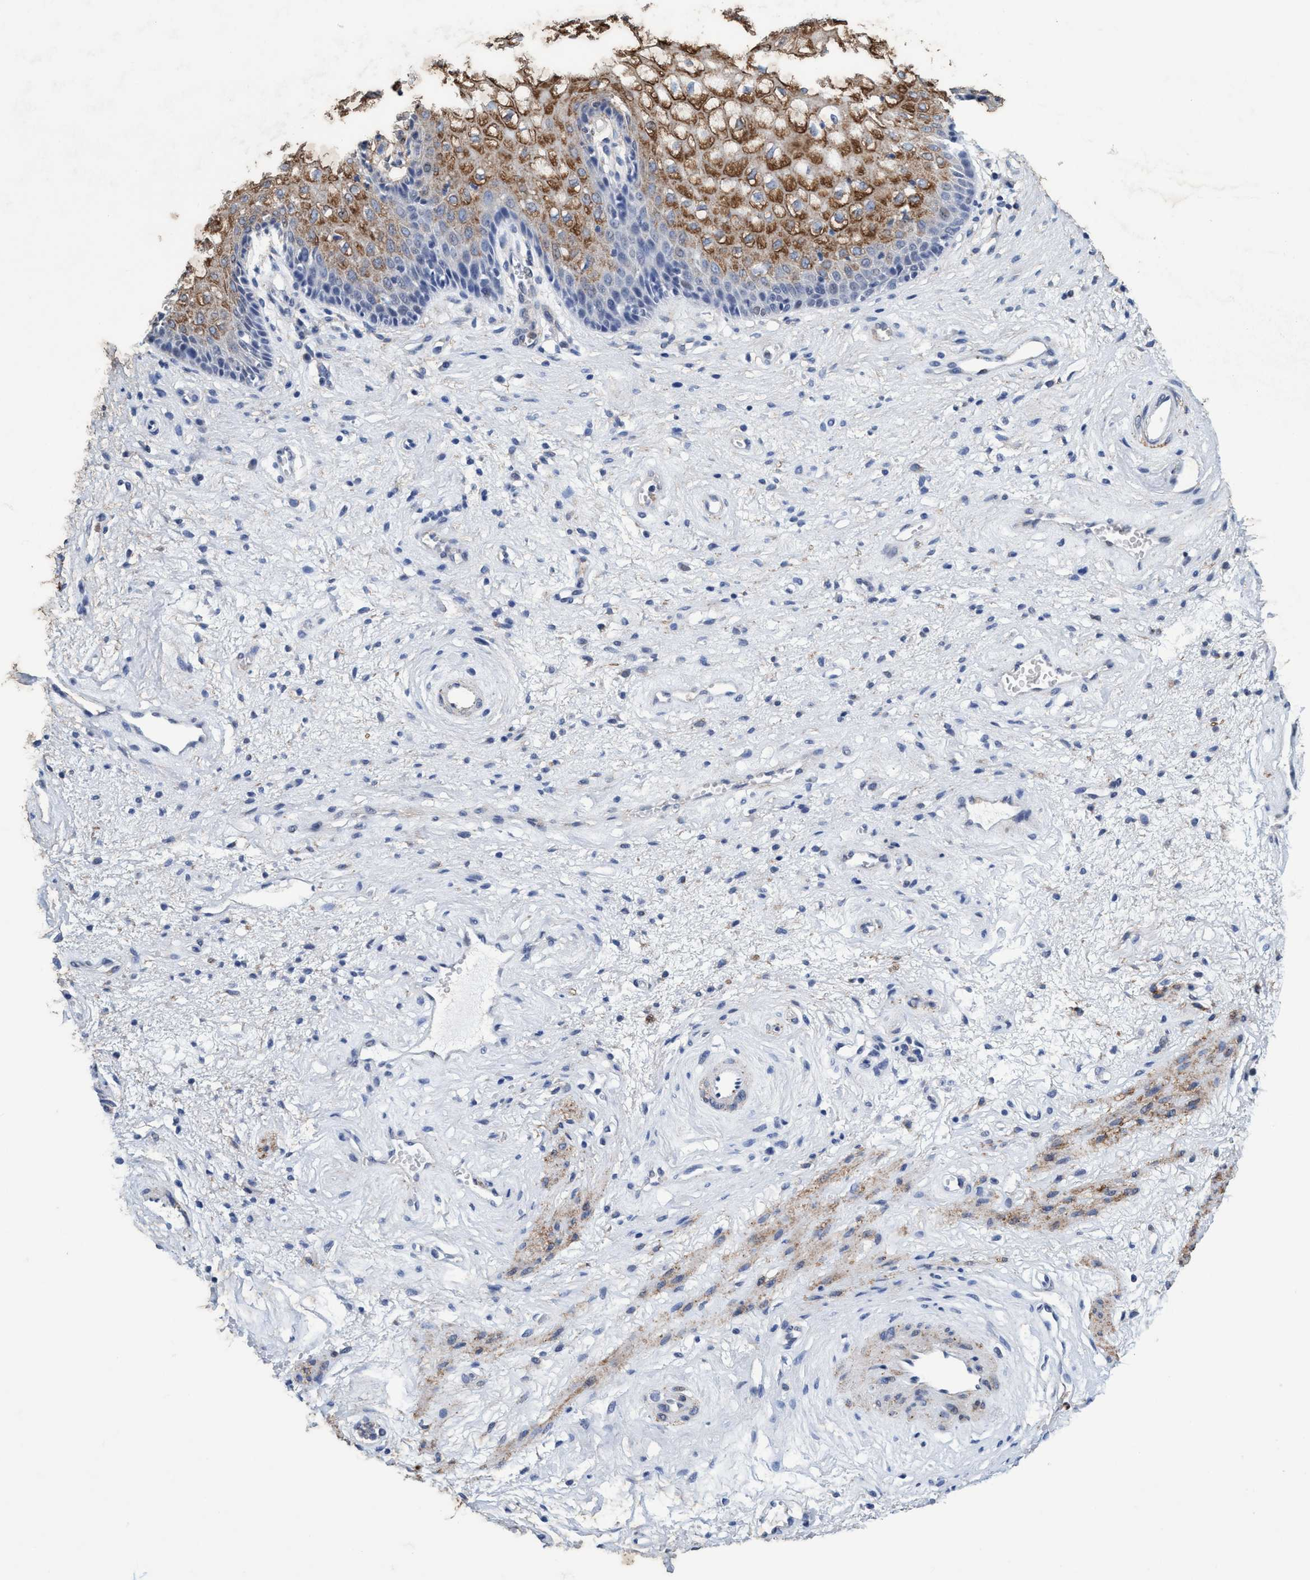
{"staining": {"intensity": "moderate", "quantity": ">75%", "location": "cytoplasmic/membranous"}, "tissue": "vagina", "cell_type": "Squamous epithelial cells", "image_type": "normal", "snomed": [{"axis": "morphology", "description": "Normal tissue, NOS"}, {"axis": "topography", "description": "Vagina"}], "caption": "High-power microscopy captured an IHC photomicrograph of benign vagina, revealing moderate cytoplasmic/membranous expression in approximately >75% of squamous epithelial cells.", "gene": "GRB14", "patient": {"sex": "female", "age": 34}}